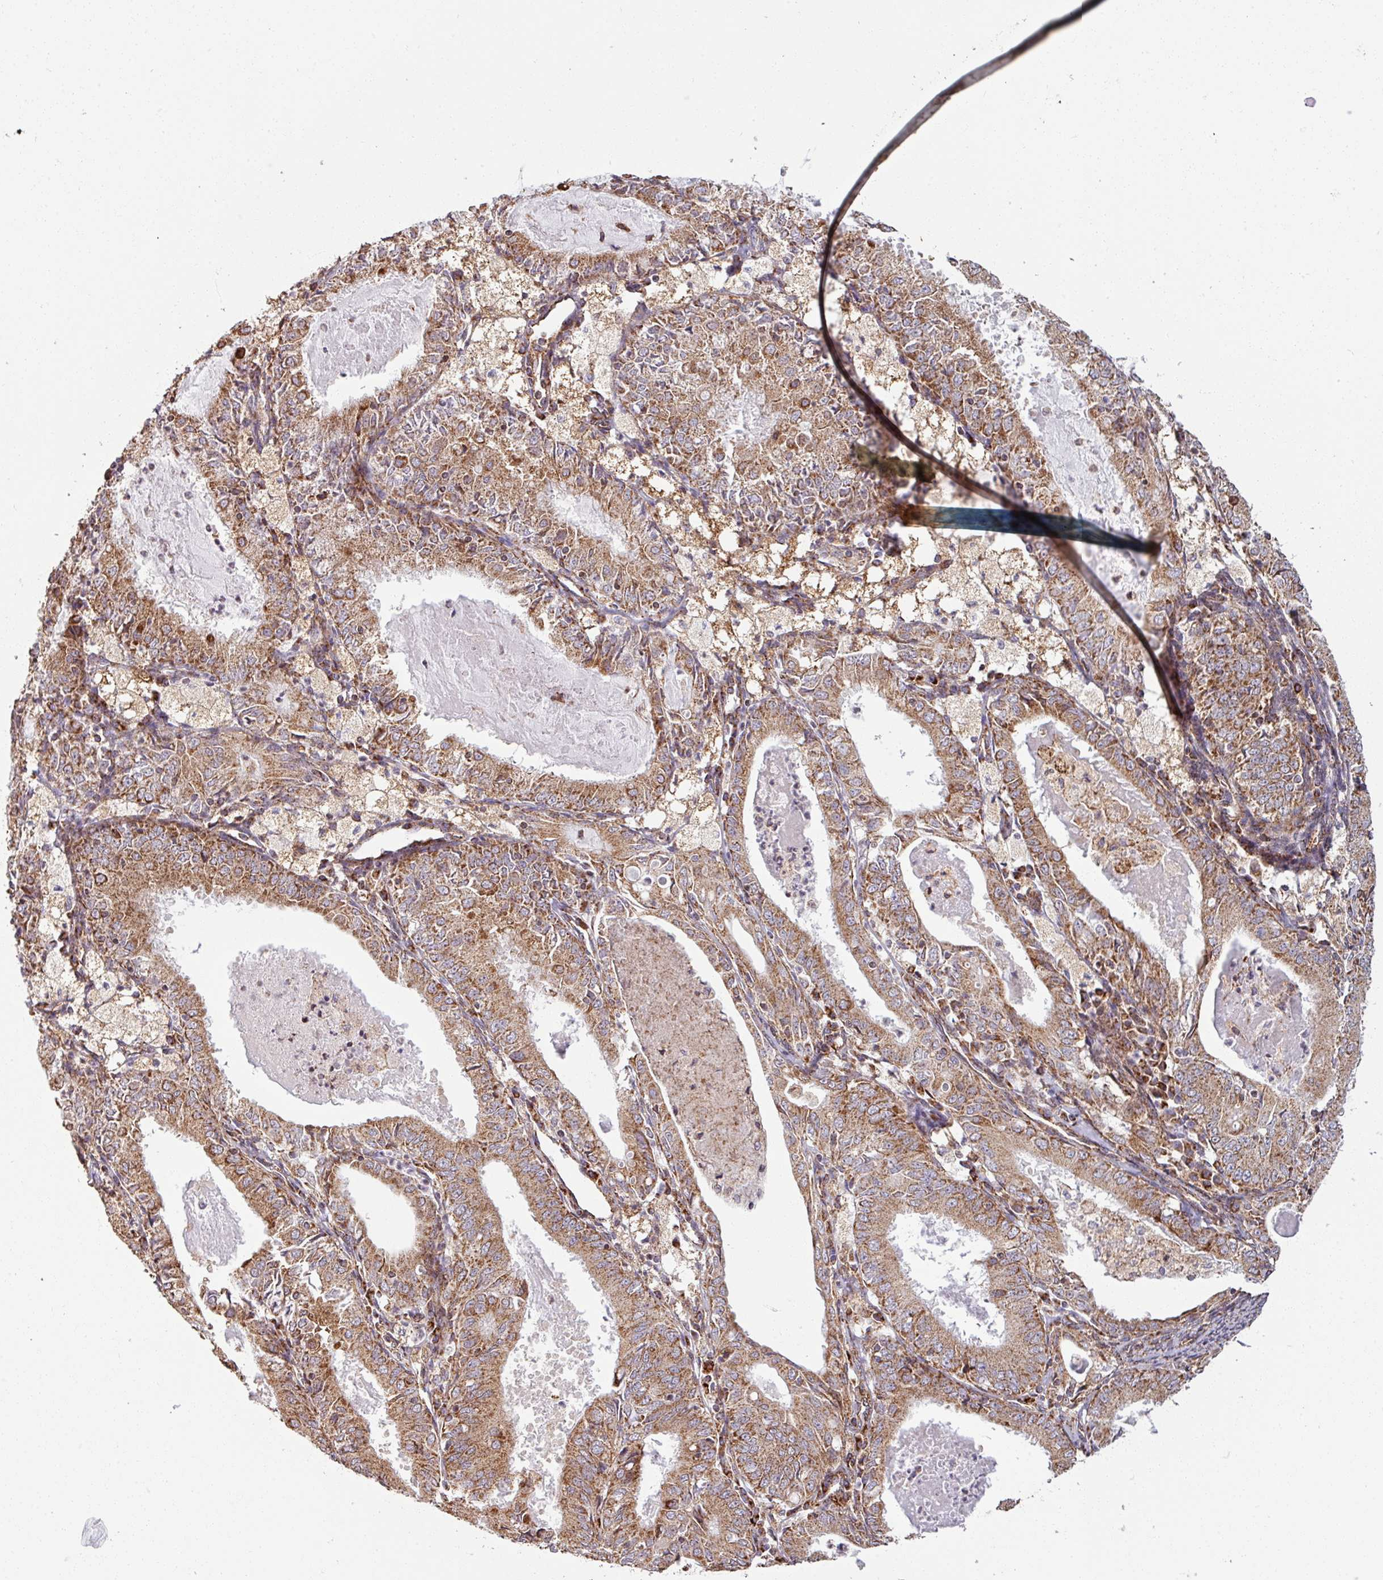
{"staining": {"intensity": "moderate", "quantity": ">75%", "location": "cytoplasmic/membranous"}, "tissue": "endometrial cancer", "cell_type": "Tumor cells", "image_type": "cancer", "snomed": [{"axis": "morphology", "description": "Adenocarcinoma, NOS"}, {"axis": "topography", "description": "Endometrium"}], "caption": "Endometrial cancer (adenocarcinoma) was stained to show a protein in brown. There is medium levels of moderate cytoplasmic/membranous staining in approximately >75% of tumor cells.", "gene": "MAGT1", "patient": {"sex": "female", "age": 57}}